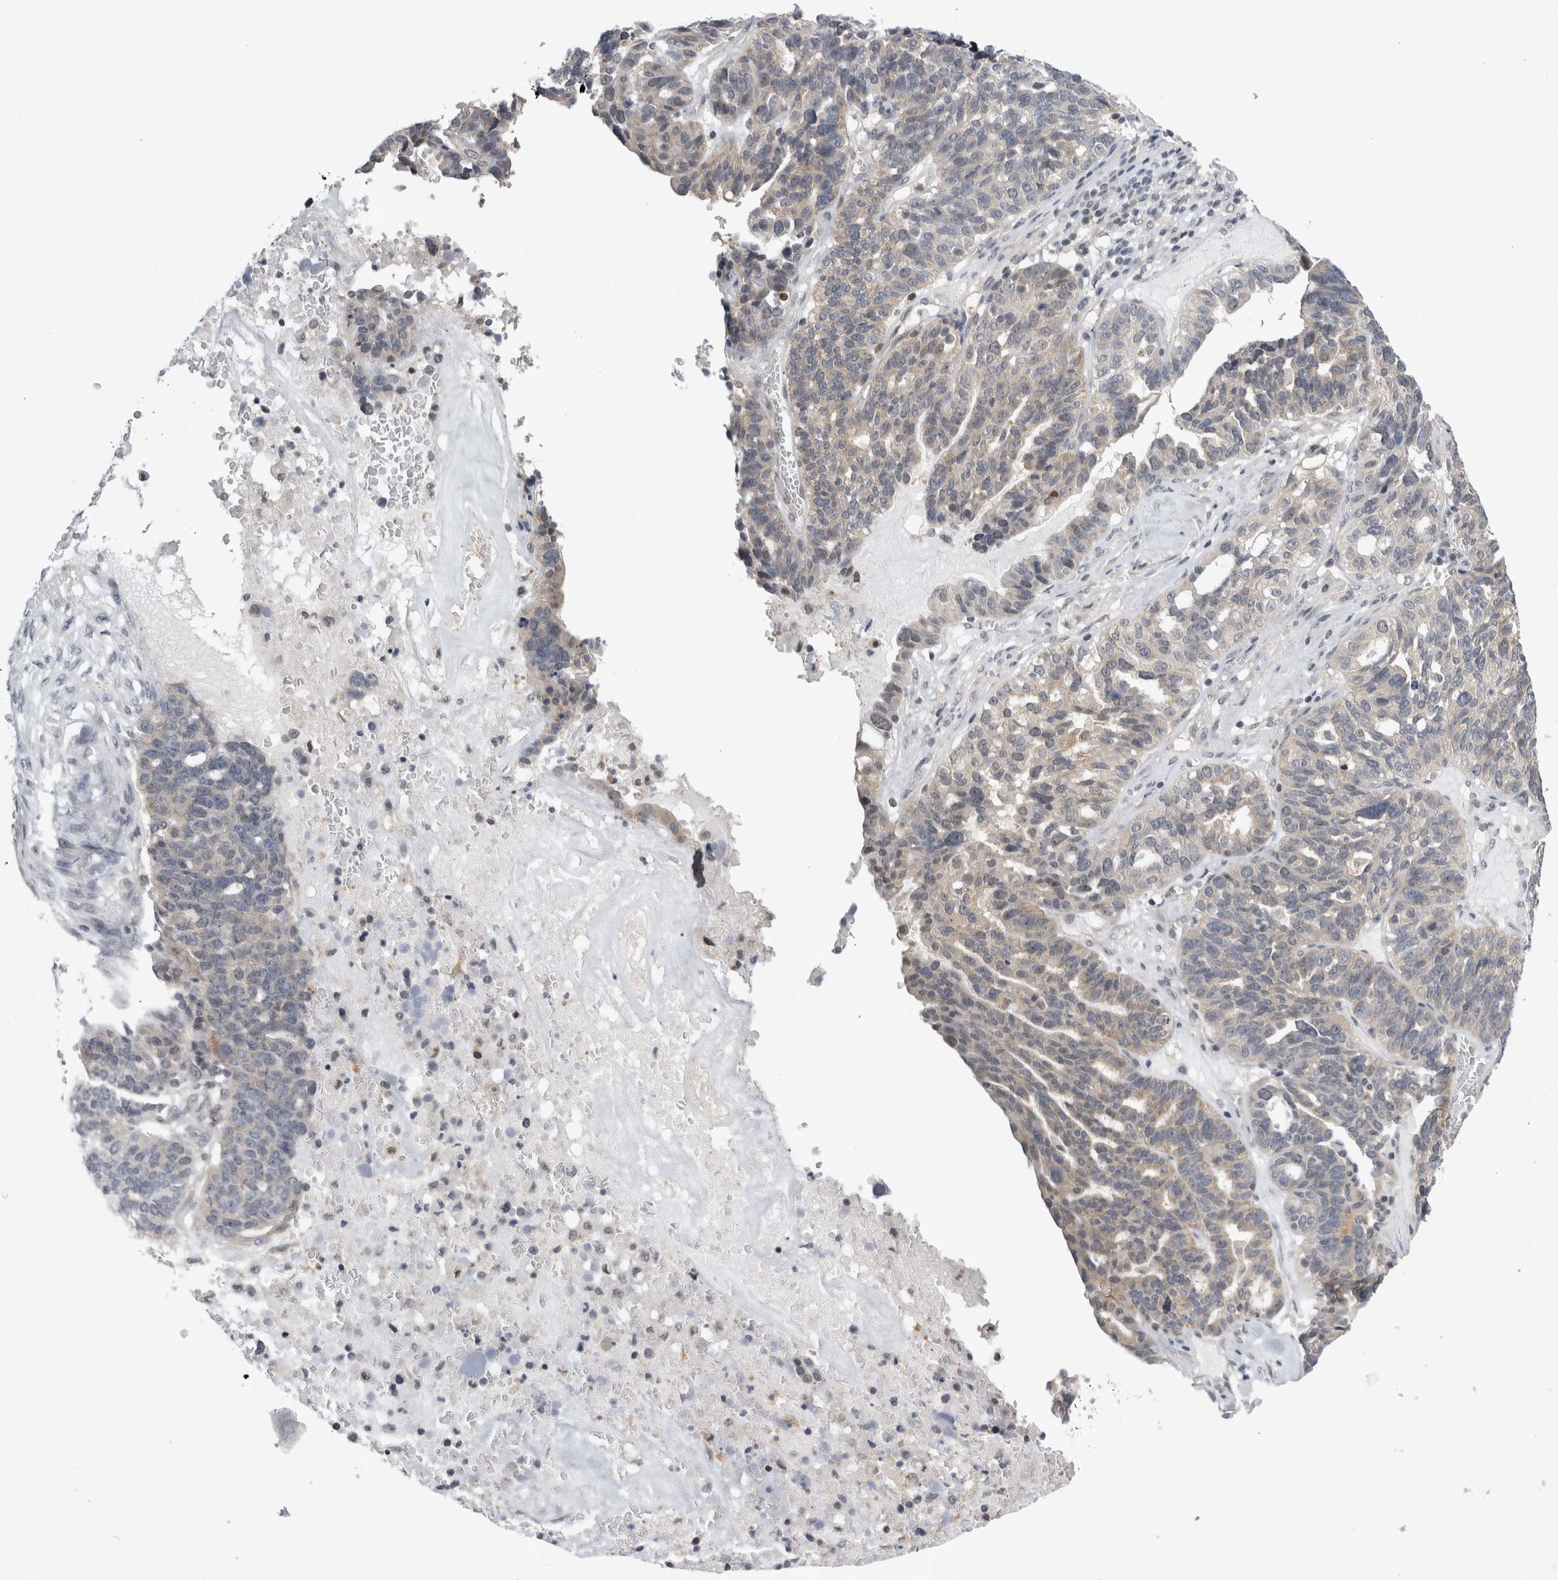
{"staining": {"intensity": "weak", "quantity": "25%-75%", "location": "cytoplasmic/membranous"}, "tissue": "ovarian cancer", "cell_type": "Tumor cells", "image_type": "cancer", "snomed": [{"axis": "morphology", "description": "Cystadenocarcinoma, serous, NOS"}, {"axis": "topography", "description": "Ovary"}], "caption": "Immunohistochemical staining of ovarian serous cystadenocarcinoma displays low levels of weak cytoplasmic/membranous protein staining in about 25%-75% of tumor cells.", "gene": "PSMB2", "patient": {"sex": "female", "age": 59}}